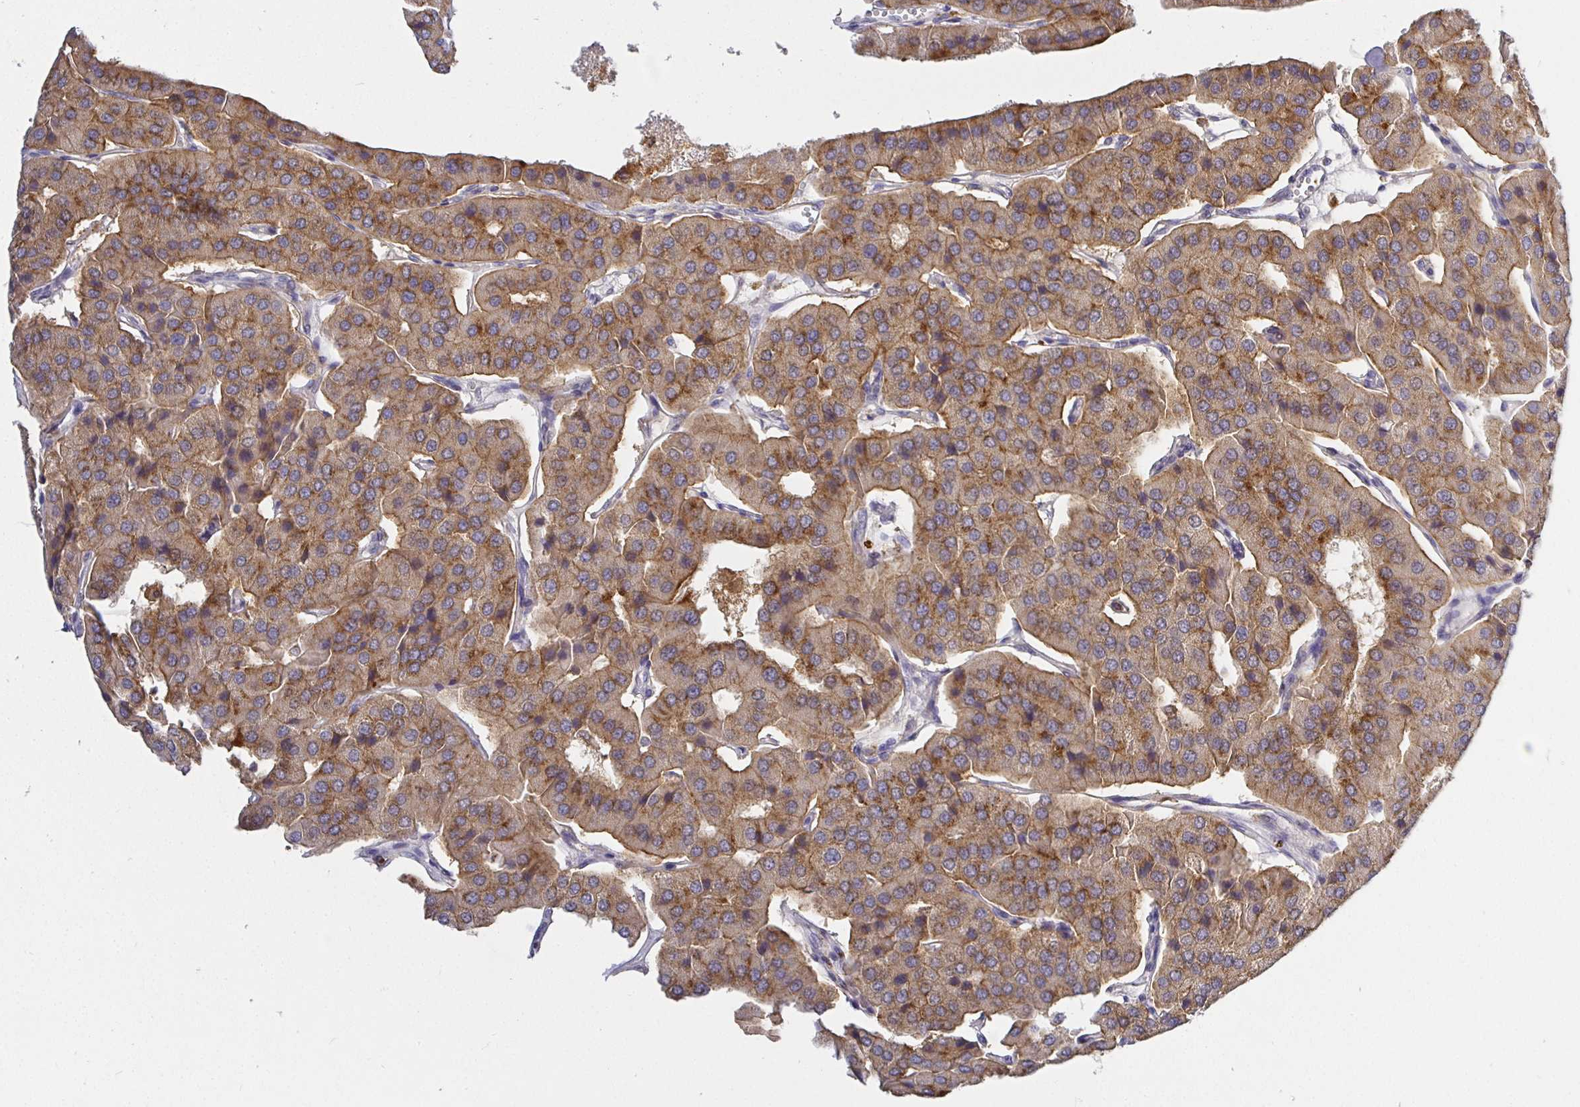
{"staining": {"intensity": "moderate", "quantity": ">75%", "location": "cytoplasmic/membranous"}, "tissue": "parathyroid gland", "cell_type": "Glandular cells", "image_type": "normal", "snomed": [{"axis": "morphology", "description": "Normal tissue, NOS"}, {"axis": "morphology", "description": "Adenoma, NOS"}, {"axis": "topography", "description": "Parathyroid gland"}], "caption": "This photomicrograph displays immunohistochemistry (IHC) staining of benign parathyroid gland, with medium moderate cytoplasmic/membranous expression in about >75% of glandular cells.", "gene": "ATP6V1F", "patient": {"sex": "female", "age": 86}}